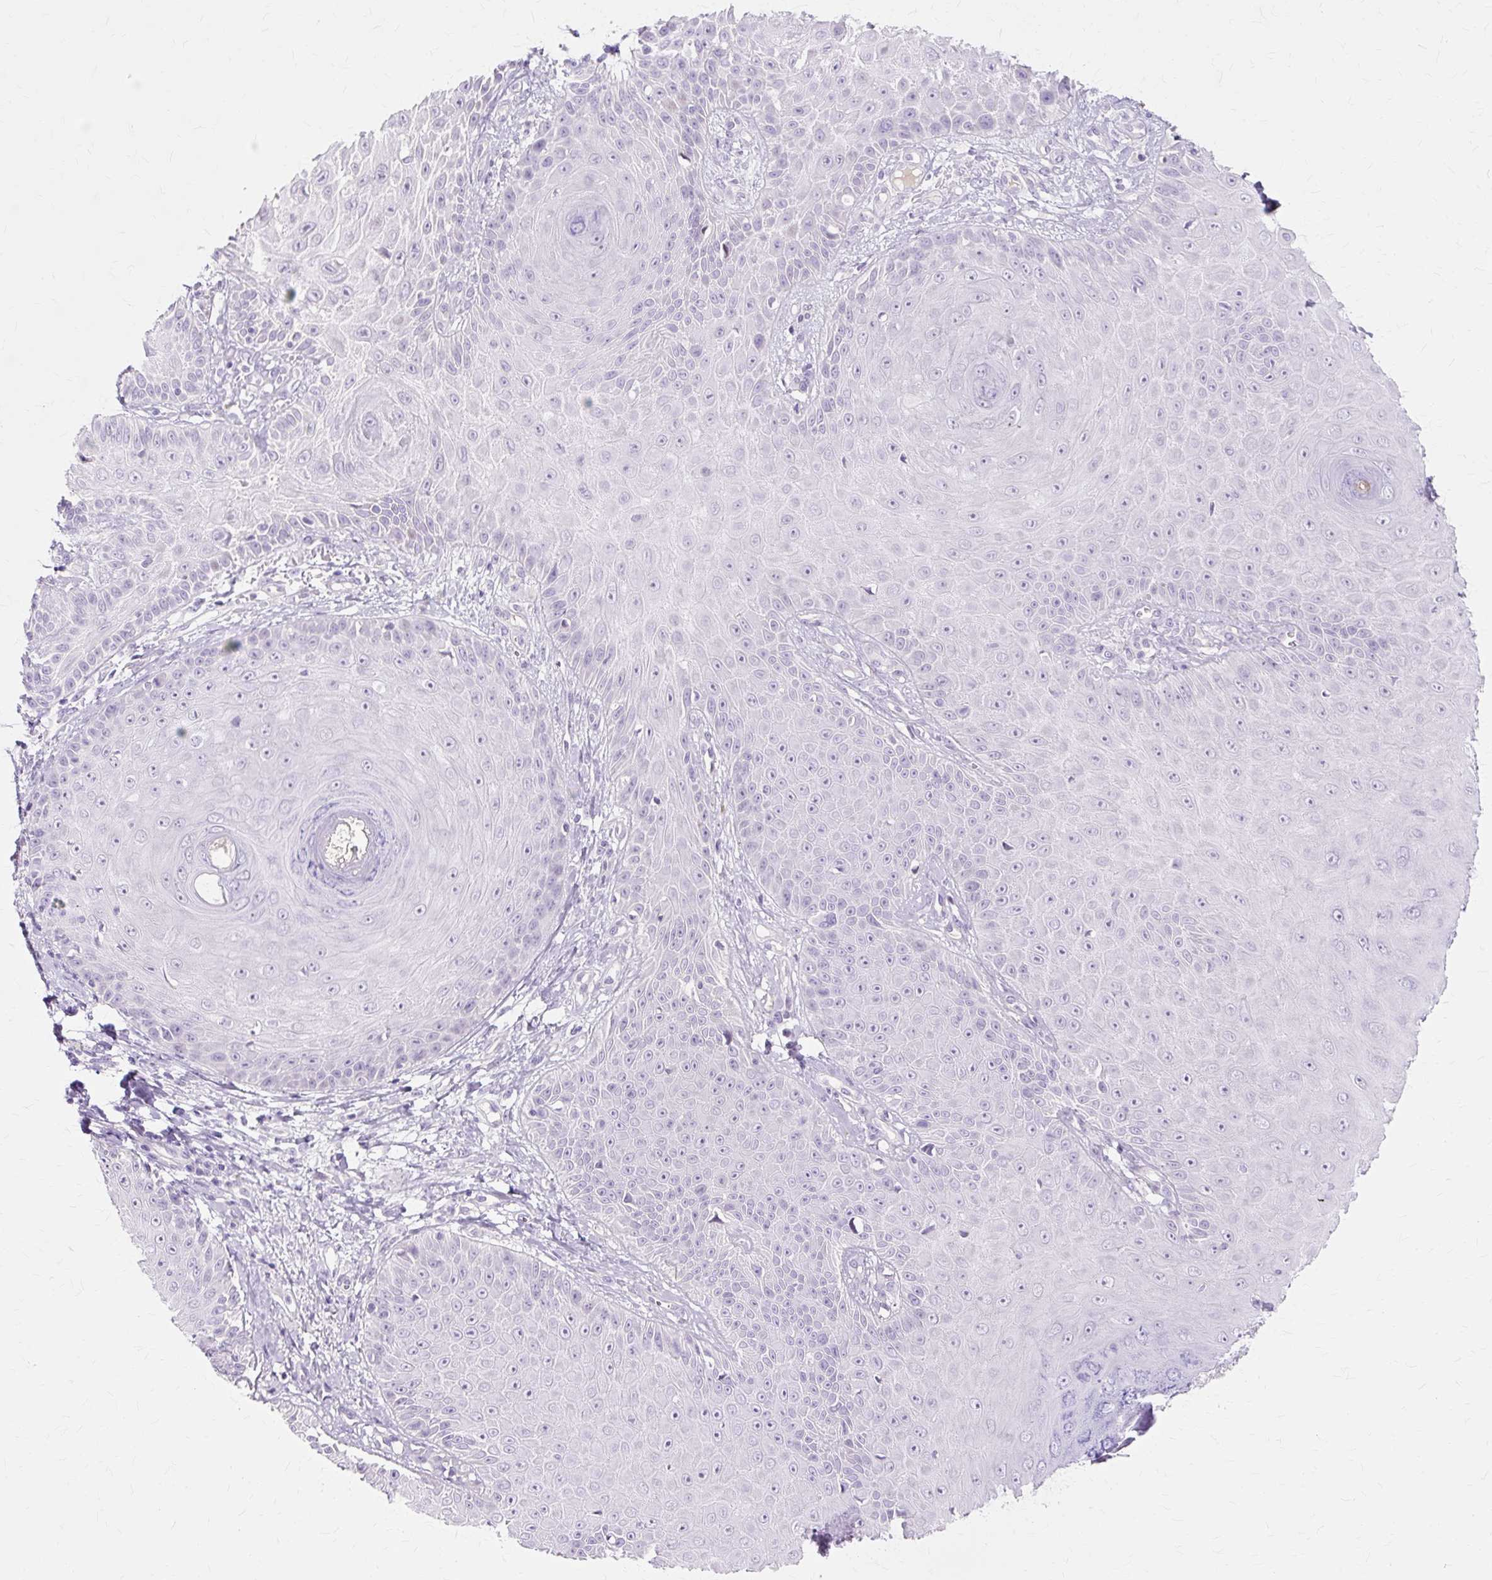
{"staining": {"intensity": "negative", "quantity": "none", "location": "none"}, "tissue": "skin cancer", "cell_type": "Tumor cells", "image_type": "cancer", "snomed": [{"axis": "morphology", "description": "Squamous cell carcinoma, NOS"}, {"axis": "topography", "description": "Skin"}], "caption": "The immunohistochemistry image has no significant positivity in tumor cells of skin squamous cell carcinoma tissue. Brightfield microscopy of IHC stained with DAB (3,3'-diaminobenzidine) (brown) and hematoxylin (blue), captured at high magnification.", "gene": "IRX2", "patient": {"sex": "male", "age": 86}}